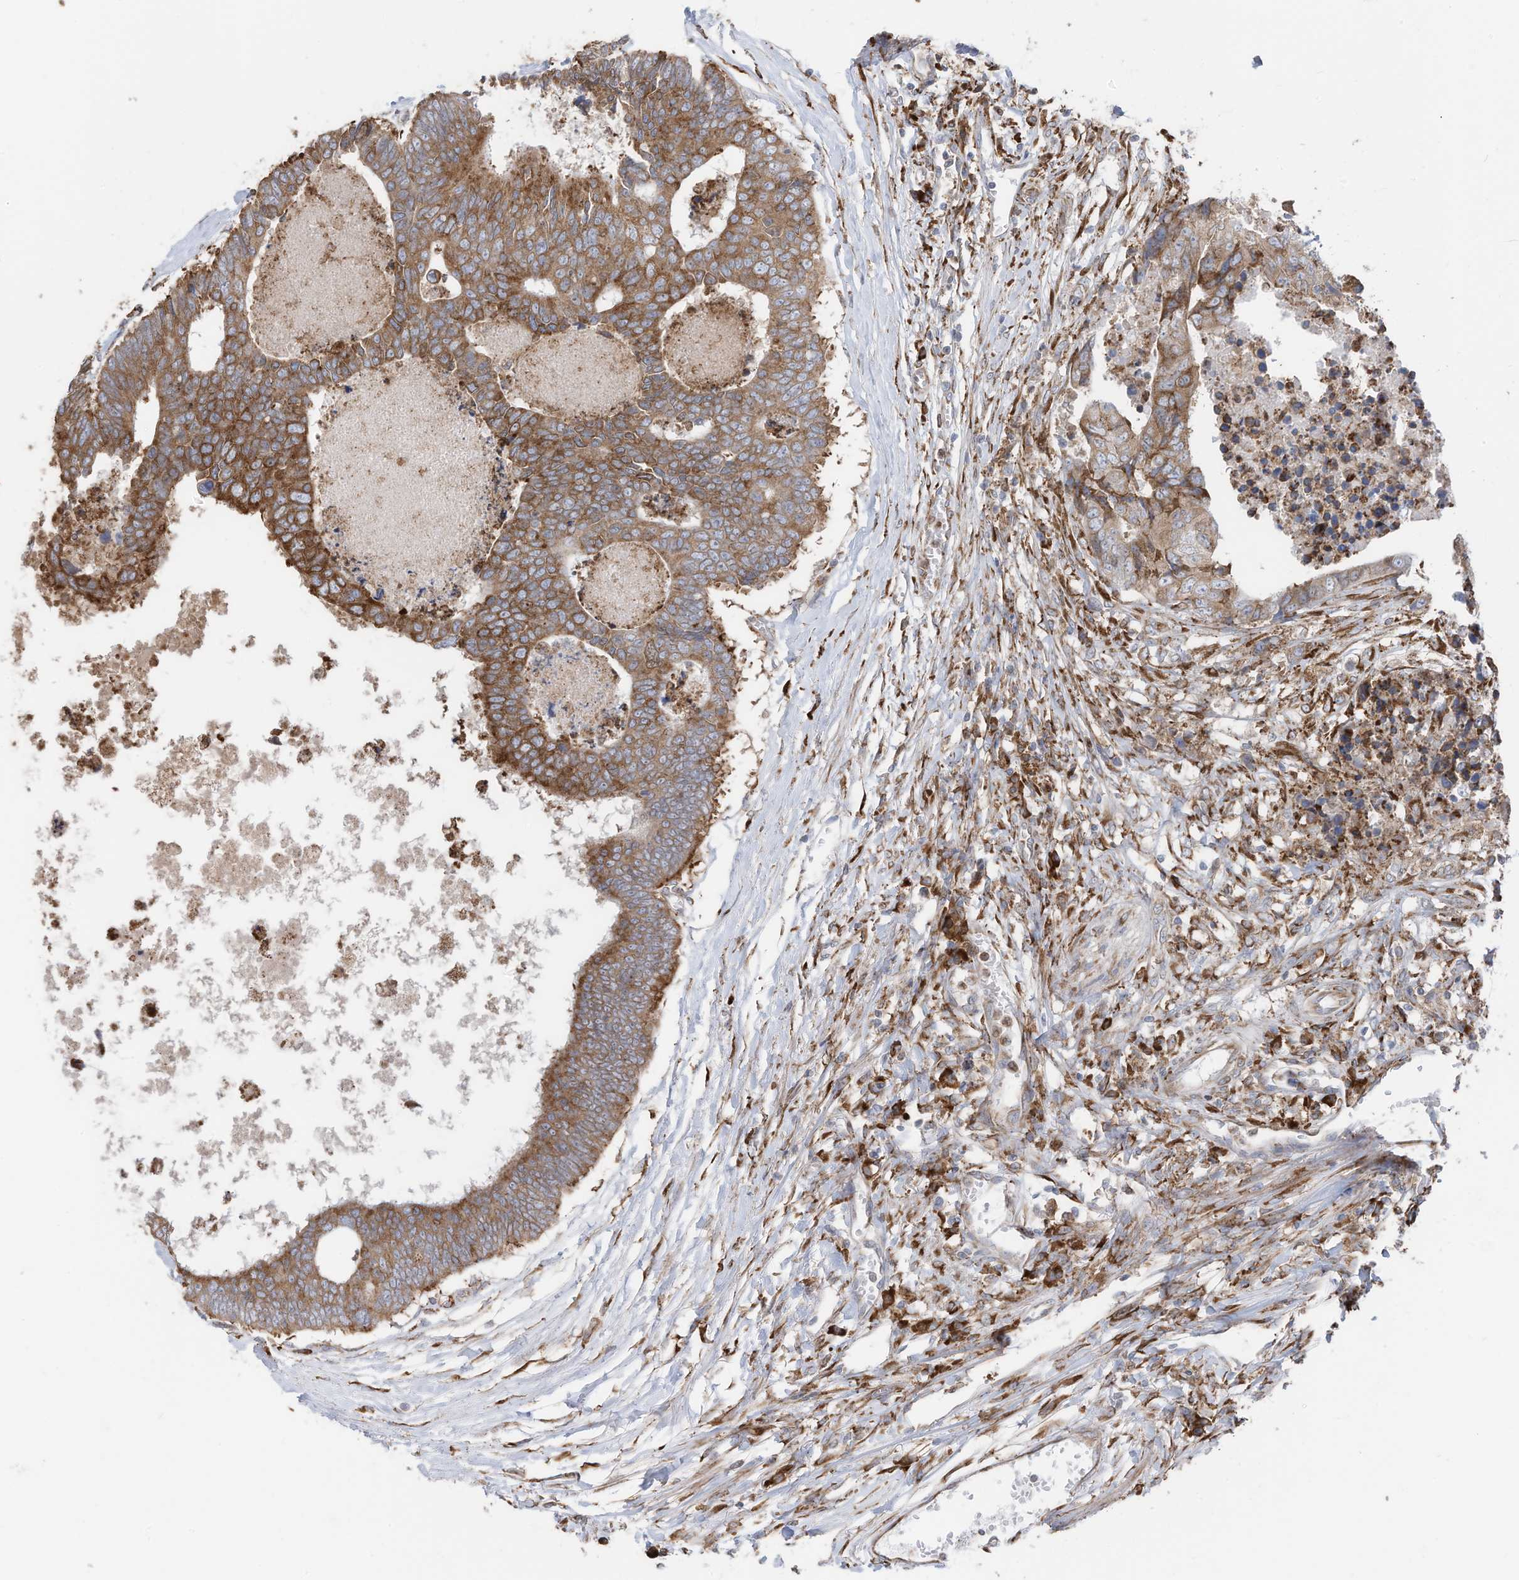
{"staining": {"intensity": "moderate", "quantity": ">75%", "location": "cytoplasmic/membranous"}, "tissue": "colorectal cancer", "cell_type": "Tumor cells", "image_type": "cancer", "snomed": [{"axis": "morphology", "description": "Adenocarcinoma, NOS"}, {"axis": "topography", "description": "Rectum"}], "caption": "There is medium levels of moderate cytoplasmic/membranous positivity in tumor cells of colorectal cancer (adenocarcinoma), as demonstrated by immunohistochemical staining (brown color).", "gene": "ZNF354C", "patient": {"sex": "male", "age": 84}}